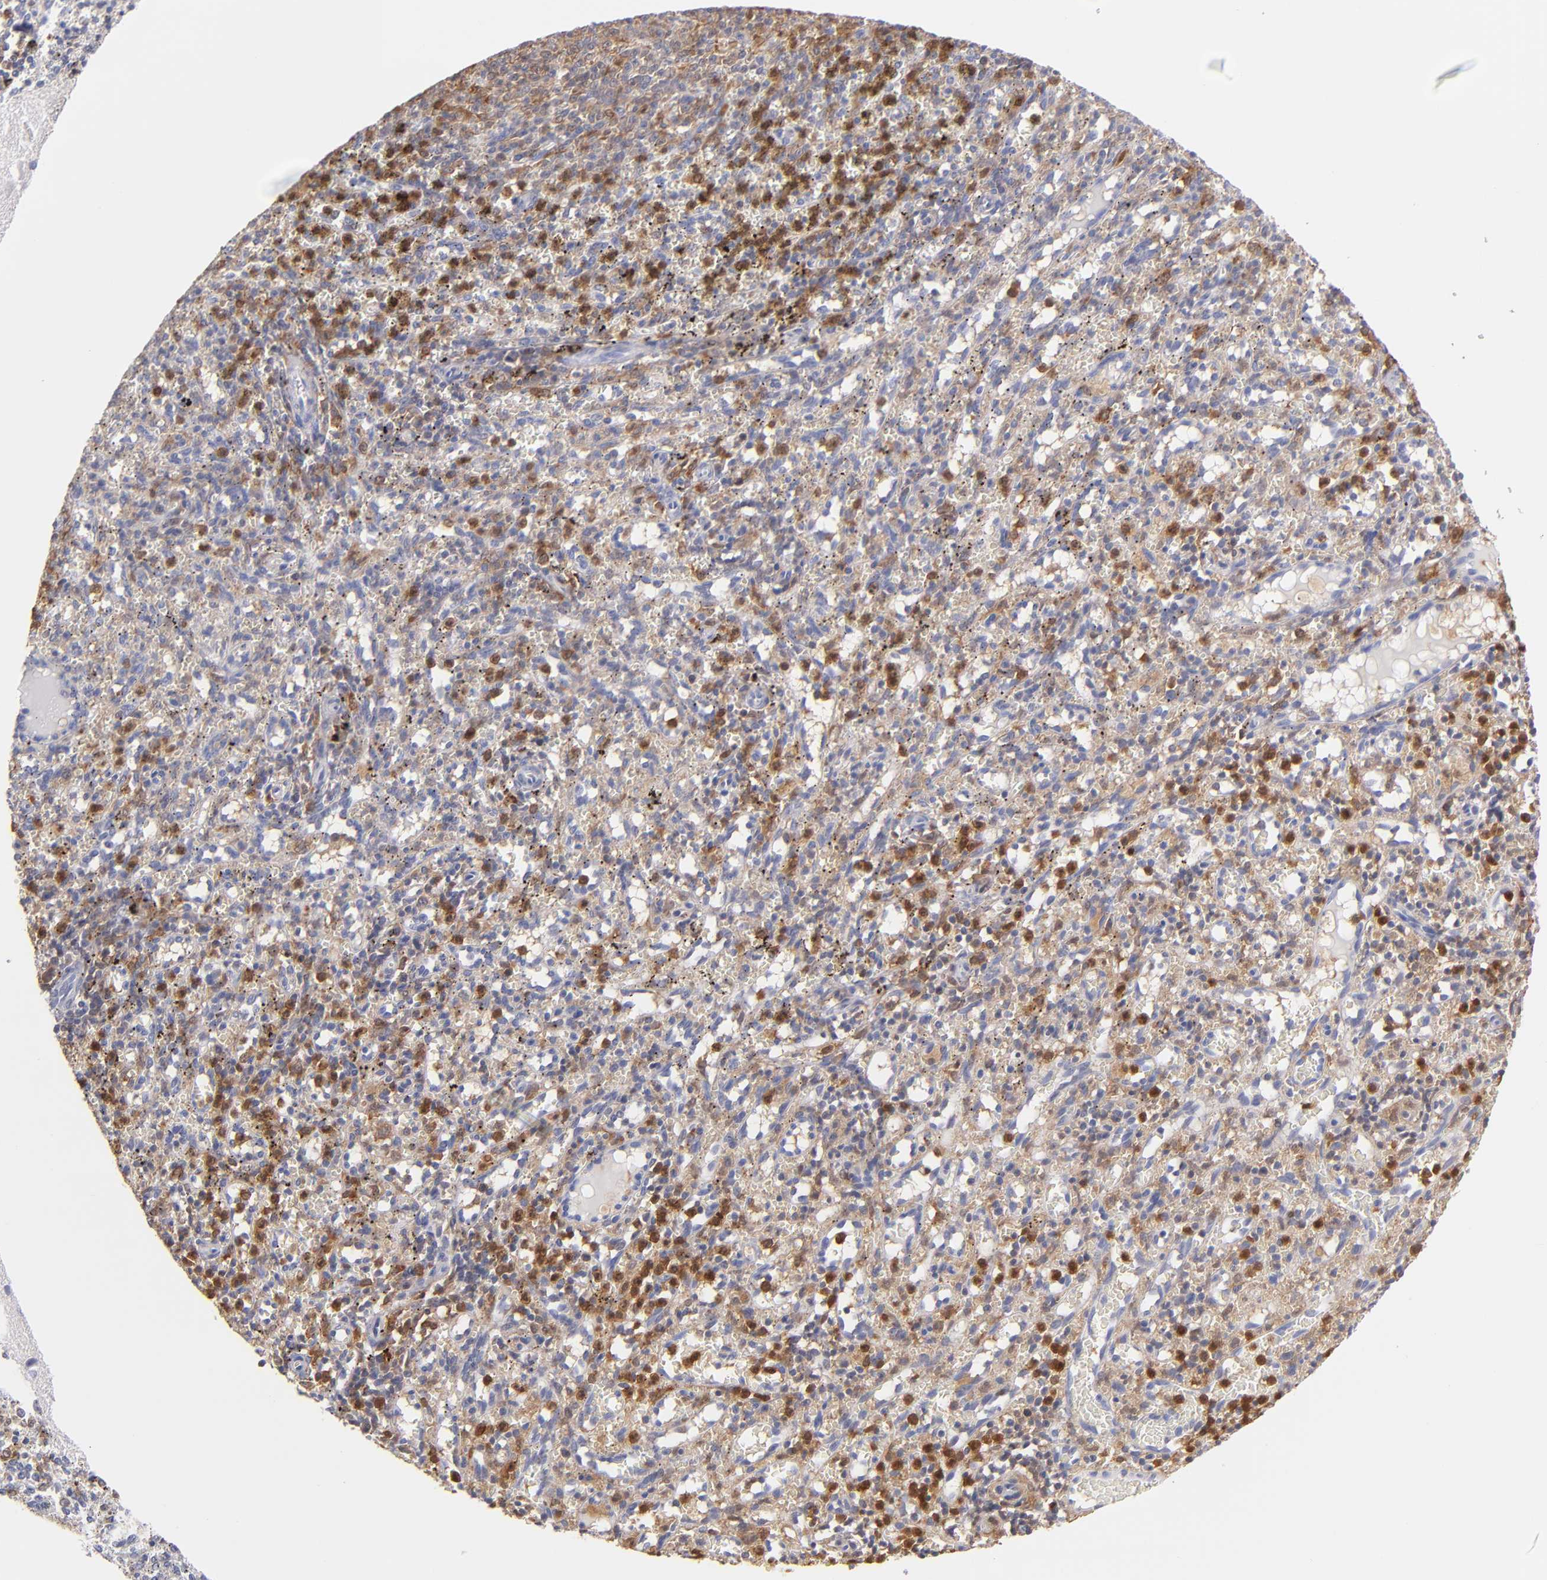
{"staining": {"intensity": "weak", "quantity": "25%-75%", "location": "cytoplasmic/membranous"}, "tissue": "spleen", "cell_type": "Cells in red pulp", "image_type": "normal", "snomed": [{"axis": "morphology", "description": "Normal tissue, NOS"}, {"axis": "topography", "description": "Spleen"}], "caption": "Protein expression analysis of normal spleen demonstrates weak cytoplasmic/membranous positivity in approximately 25%-75% of cells in red pulp. Ihc stains the protein of interest in brown and the nuclei are stained blue.", "gene": "PRKCD", "patient": {"sex": "female", "age": 10}}